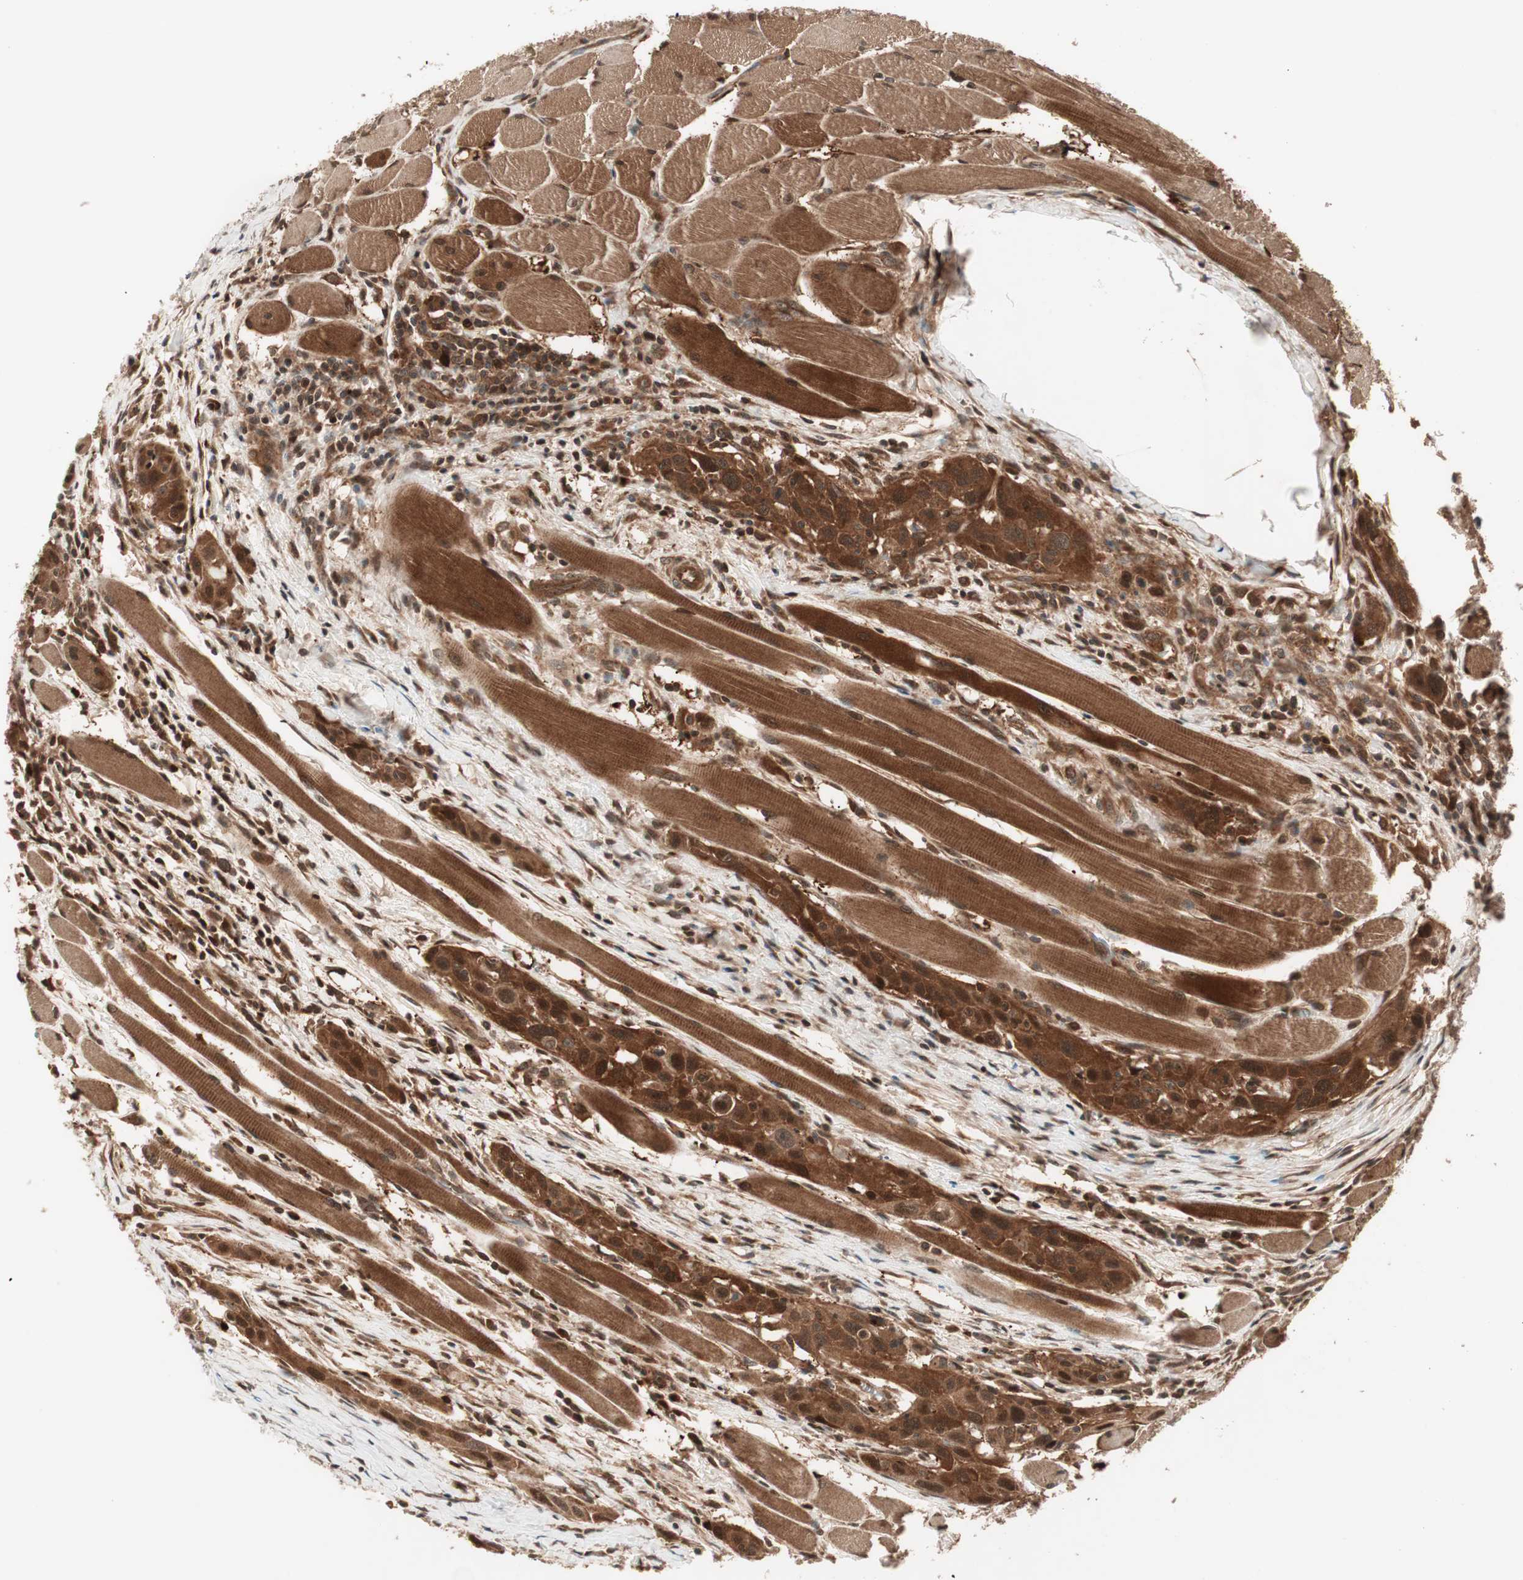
{"staining": {"intensity": "strong", "quantity": ">75%", "location": "cytoplasmic/membranous,nuclear"}, "tissue": "head and neck cancer", "cell_type": "Tumor cells", "image_type": "cancer", "snomed": [{"axis": "morphology", "description": "Squamous cell carcinoma, NOS"}, {"axis": "topography", "description": "Oral tissue"}, {"axis": "topography", "description": "Head-Neck"}], "caption": "Immunohistochemical staining of head and neck cancer (squamous cell carcinoma) reveals strong cytoplasmic/membranous and nuclear protein expression in approximately >75% of tumor cells.", "gene": "PRKG2", "patient": {"sex": "female", "age": 50}}